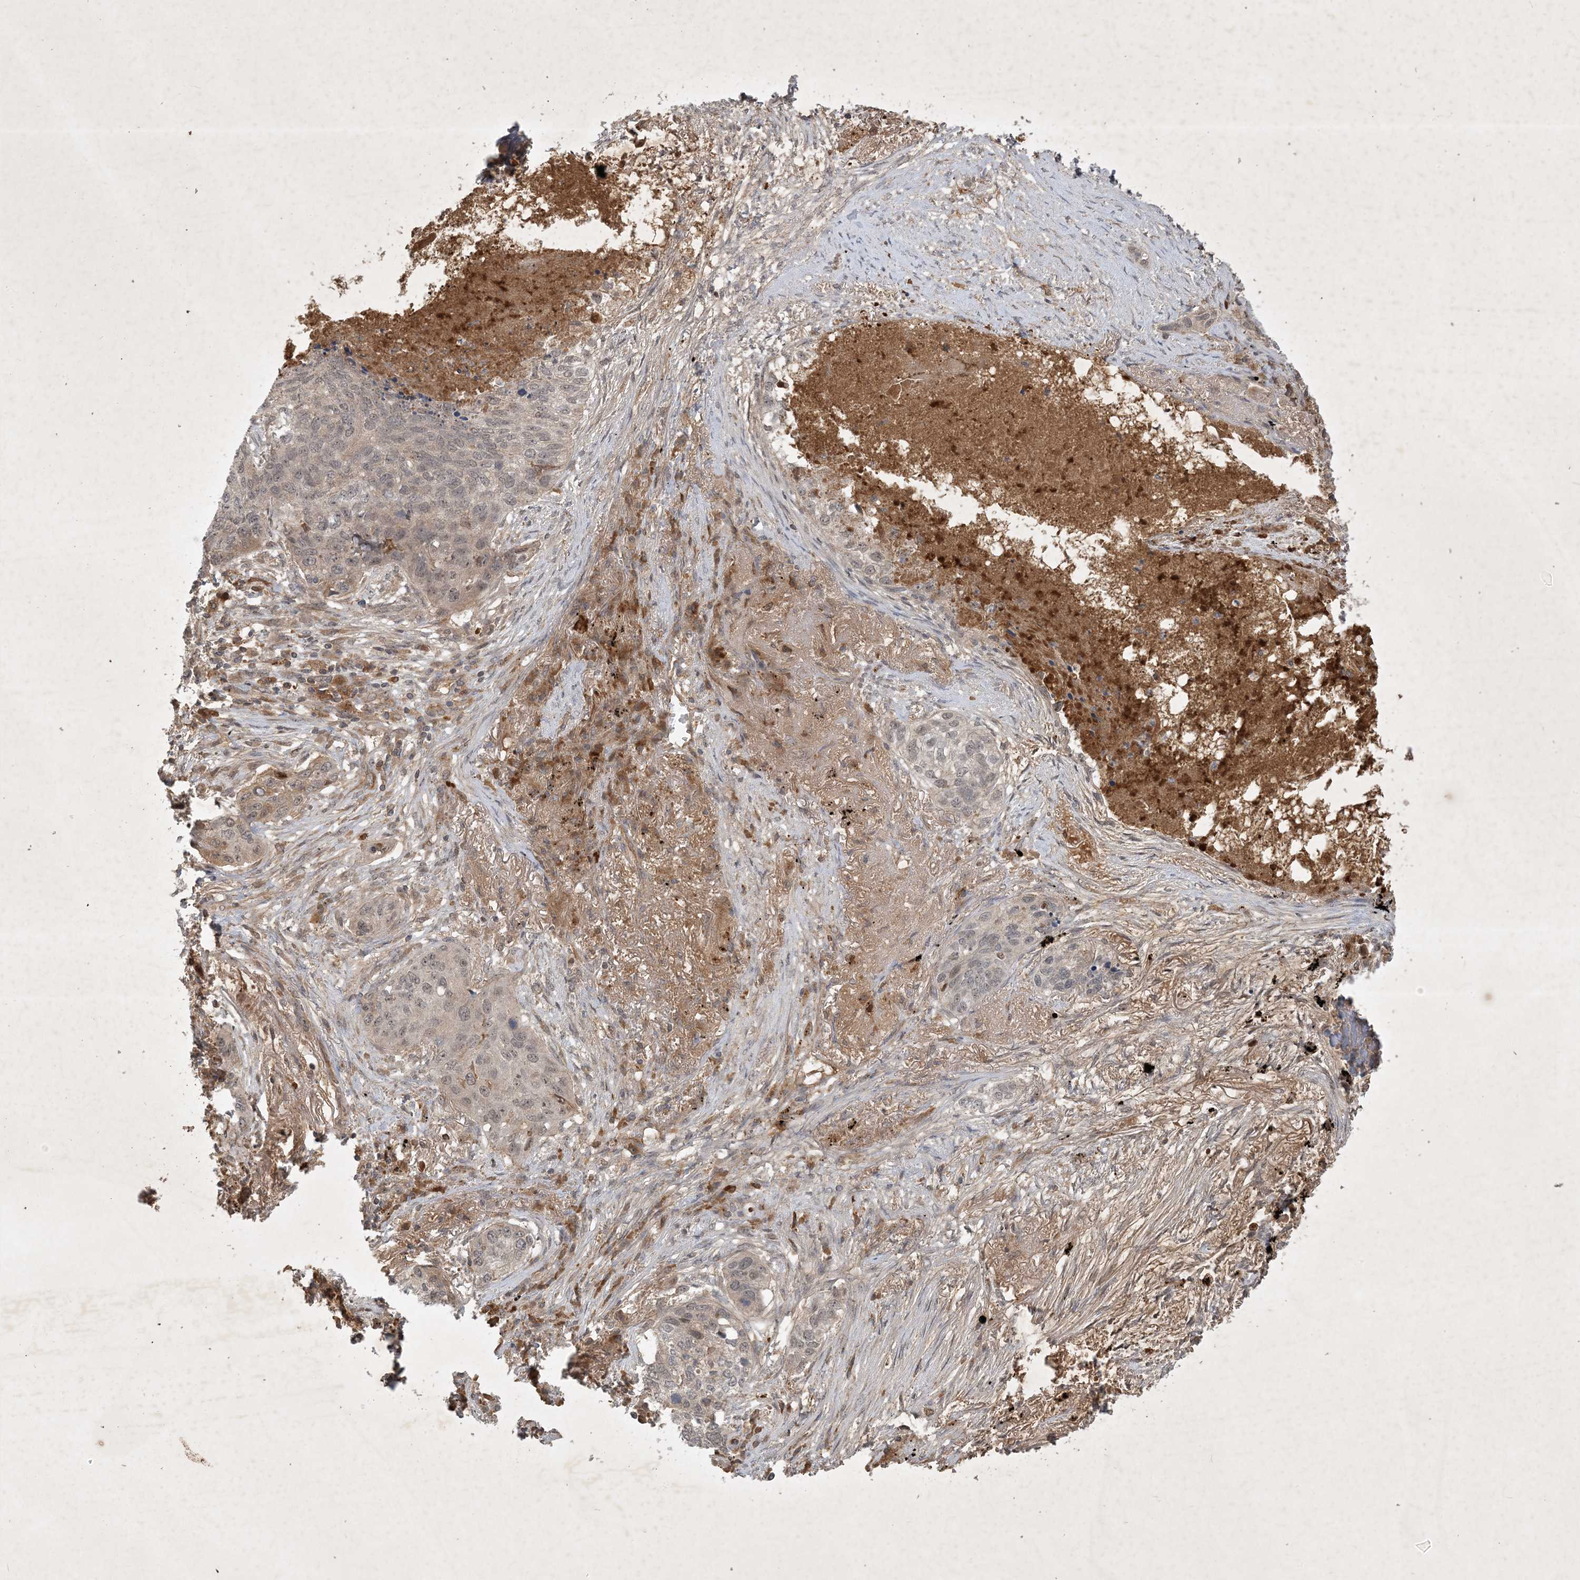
{"staining": {"intensity": "negative", "quantity": "none", "location": "none"}, "tissue": "lung cancer", "cell_type": "Tumor cells", "image_type": "cancer", "snomed": [{"axis": "morphology", "description": "Squamous cell carcinoma, NOS"}, {"axis": "topography", "description": "Lung"}], "caption": "Lung cancer (squamous cell carcinoma) was stained to show a protein in brown. There is no significant staining in tumor cells. (IHC, brightfield microscopy, high magnification).", "gene": "ZCCHC4", "patient": {"sex": "female", "age": 63}}